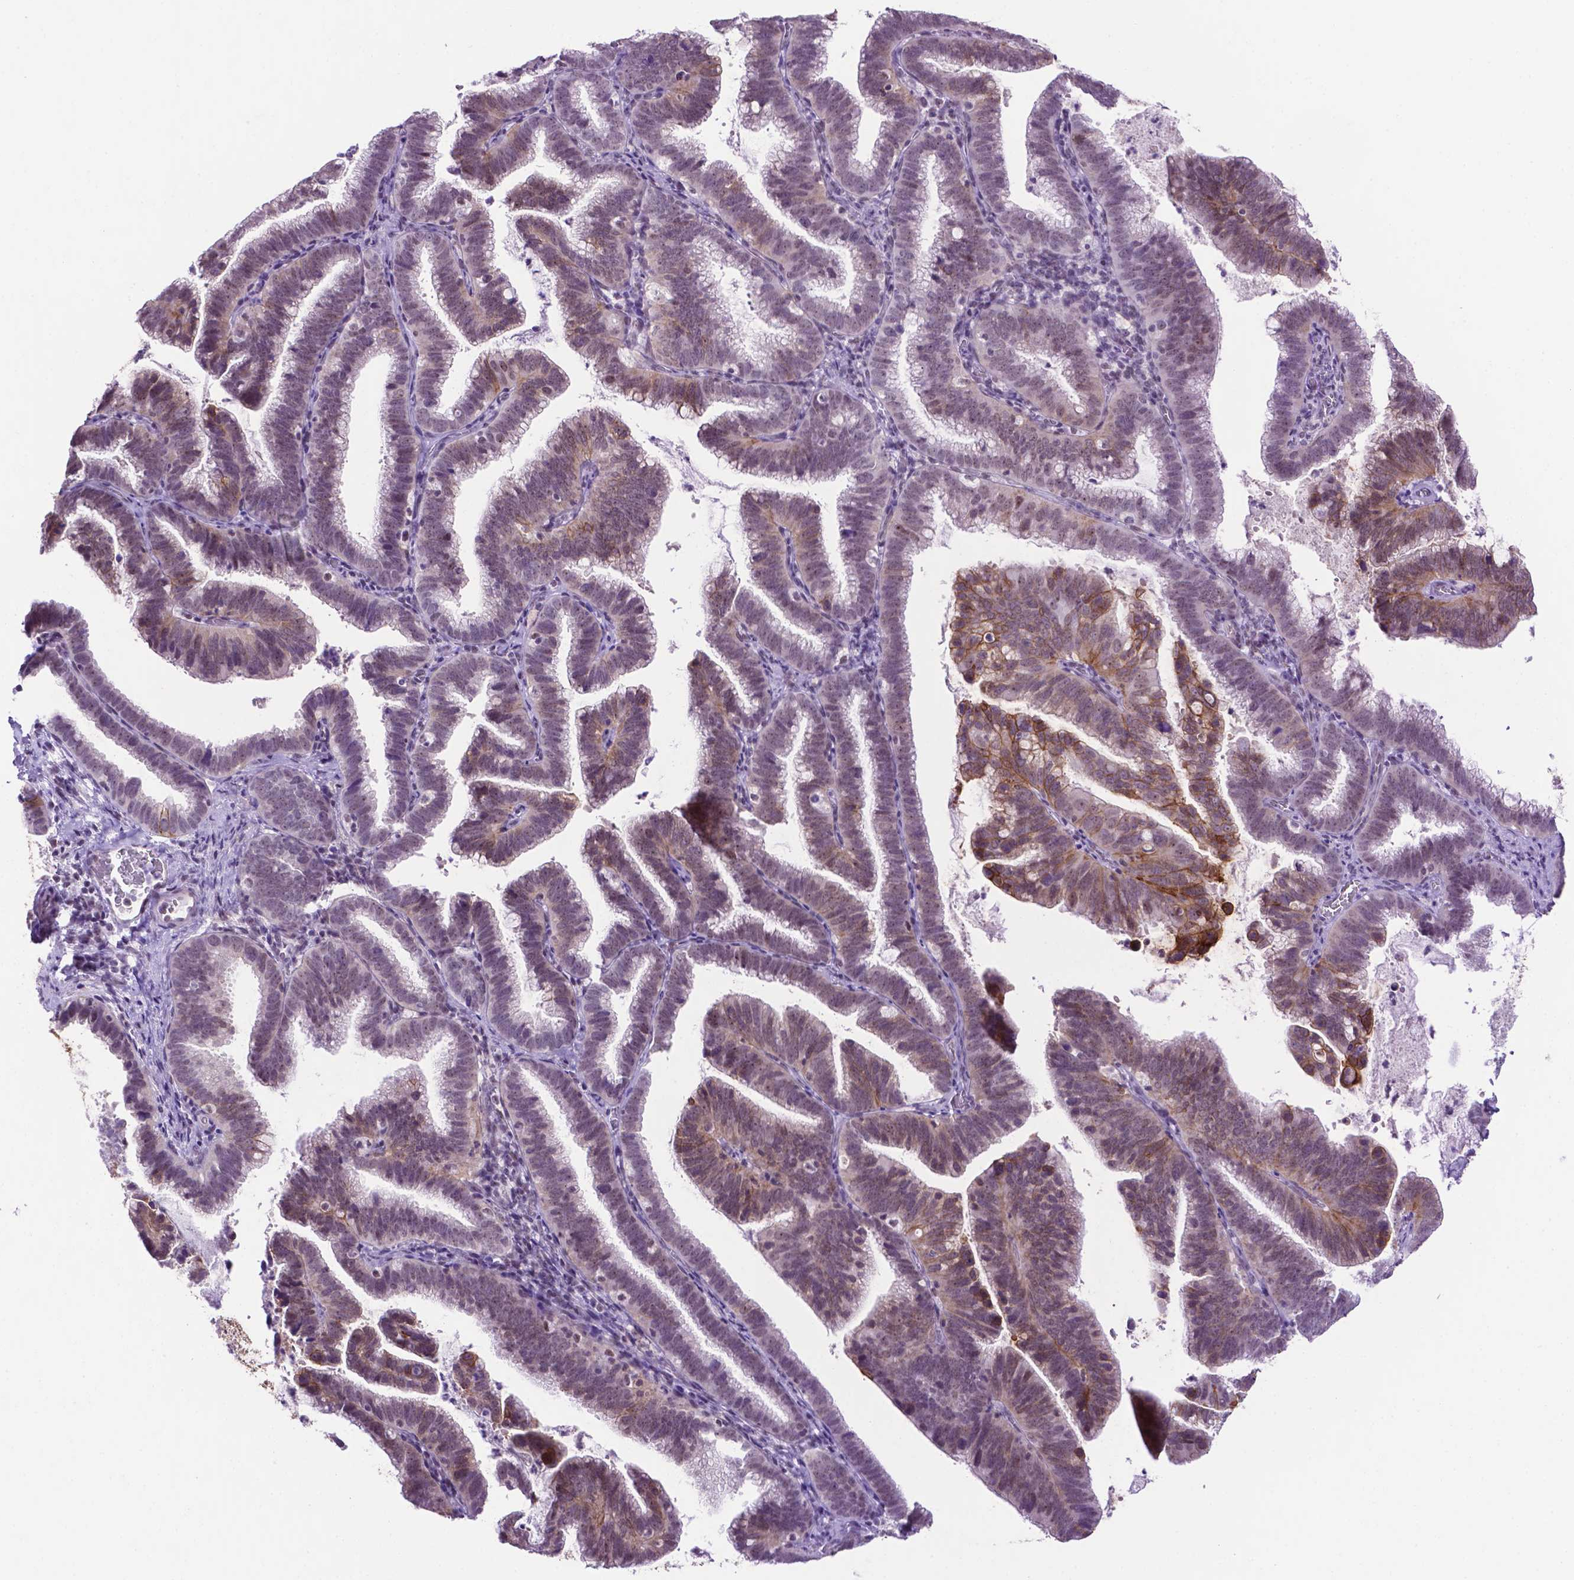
{"staining": {"intensity": "weak", "quantity": "25%-75%", "location": "cytoplasmic/membranous"}, "tissue": "cervical cancer", "cell_type": "Tumor cells", "image_type": "cancer", "snomed": [{"axis": "morphology", "description": "Adenocarcinoma, NOS"}, {"axis": "topography", "description": "Cervix"}], "caption": "Protein staining demonstrates weak cytoplasmic/membranous positivity in approximately 25%-75% of tumor cells in cervical cancer (adenocarcinoma). The staining was performed using DAB to visualize the protein expression in brown, while the nuclei were stained in blue with hematoxylin (Magnification: 20x).", "gene": "TACSTD2", "patient": {"sex": "female", "age": 61}}